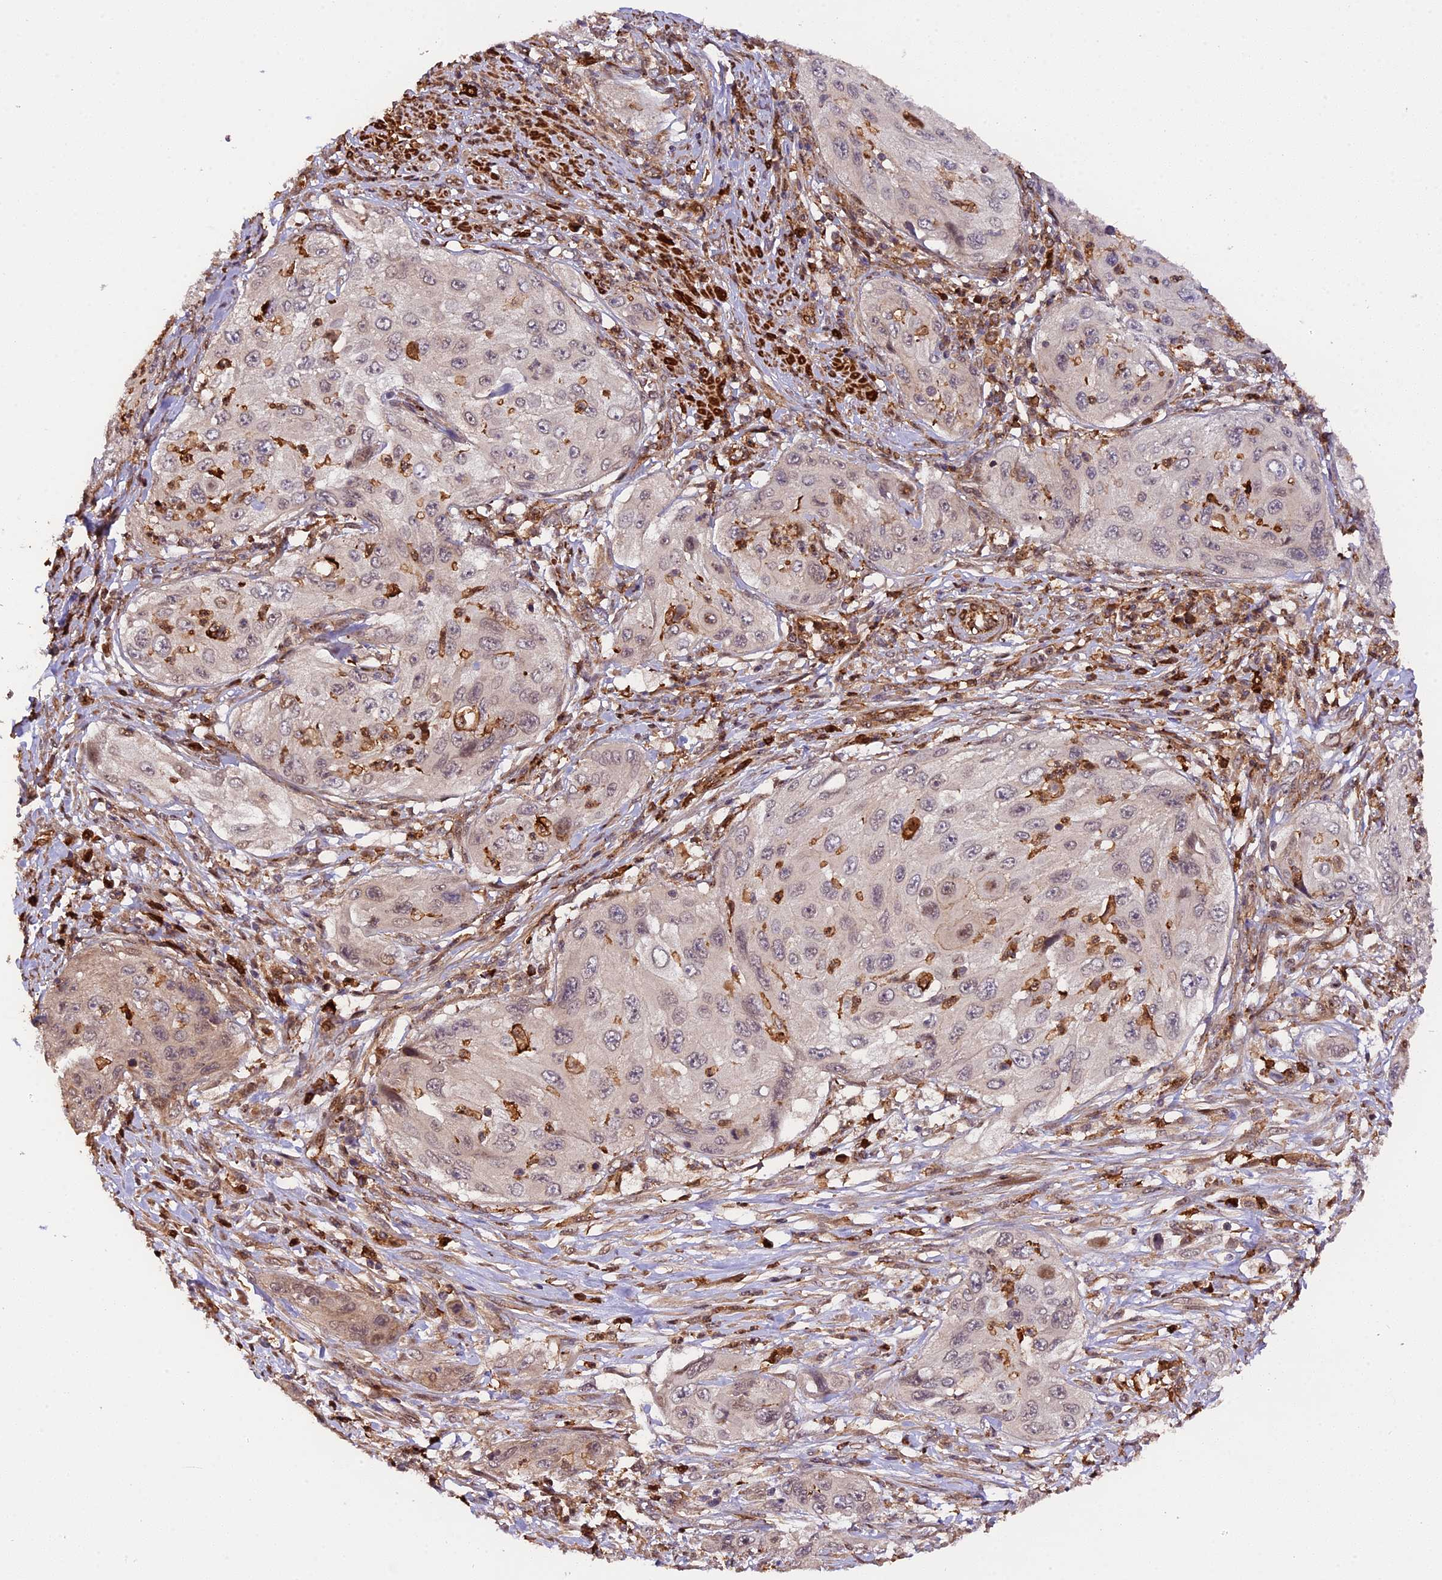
{"staining": {"intensity": "weak", "quantity": "<25%", "location": "nuclear"}, "tissue": "cervical cancer", "cell_type": "Tumor cells", "image_type": "cancer", "snomed": [{"axis": "morphology", "description": "Squamous cell carcinoma, NOS"}, {"axis": "topography", "description": "Cervix"}], "caption": "Image shows no protein expression in tumor cells of cervical cancer (squamous cell carcinoma) tissue. (Stains: DAB (3,3'-diaminobenzidine) IHC with hematoxylin counter stain, Microscopy: brightfield microscopy at high magnification).", "gene": "HERPUD1", "patient": {"sex": "female", "age": 42}}